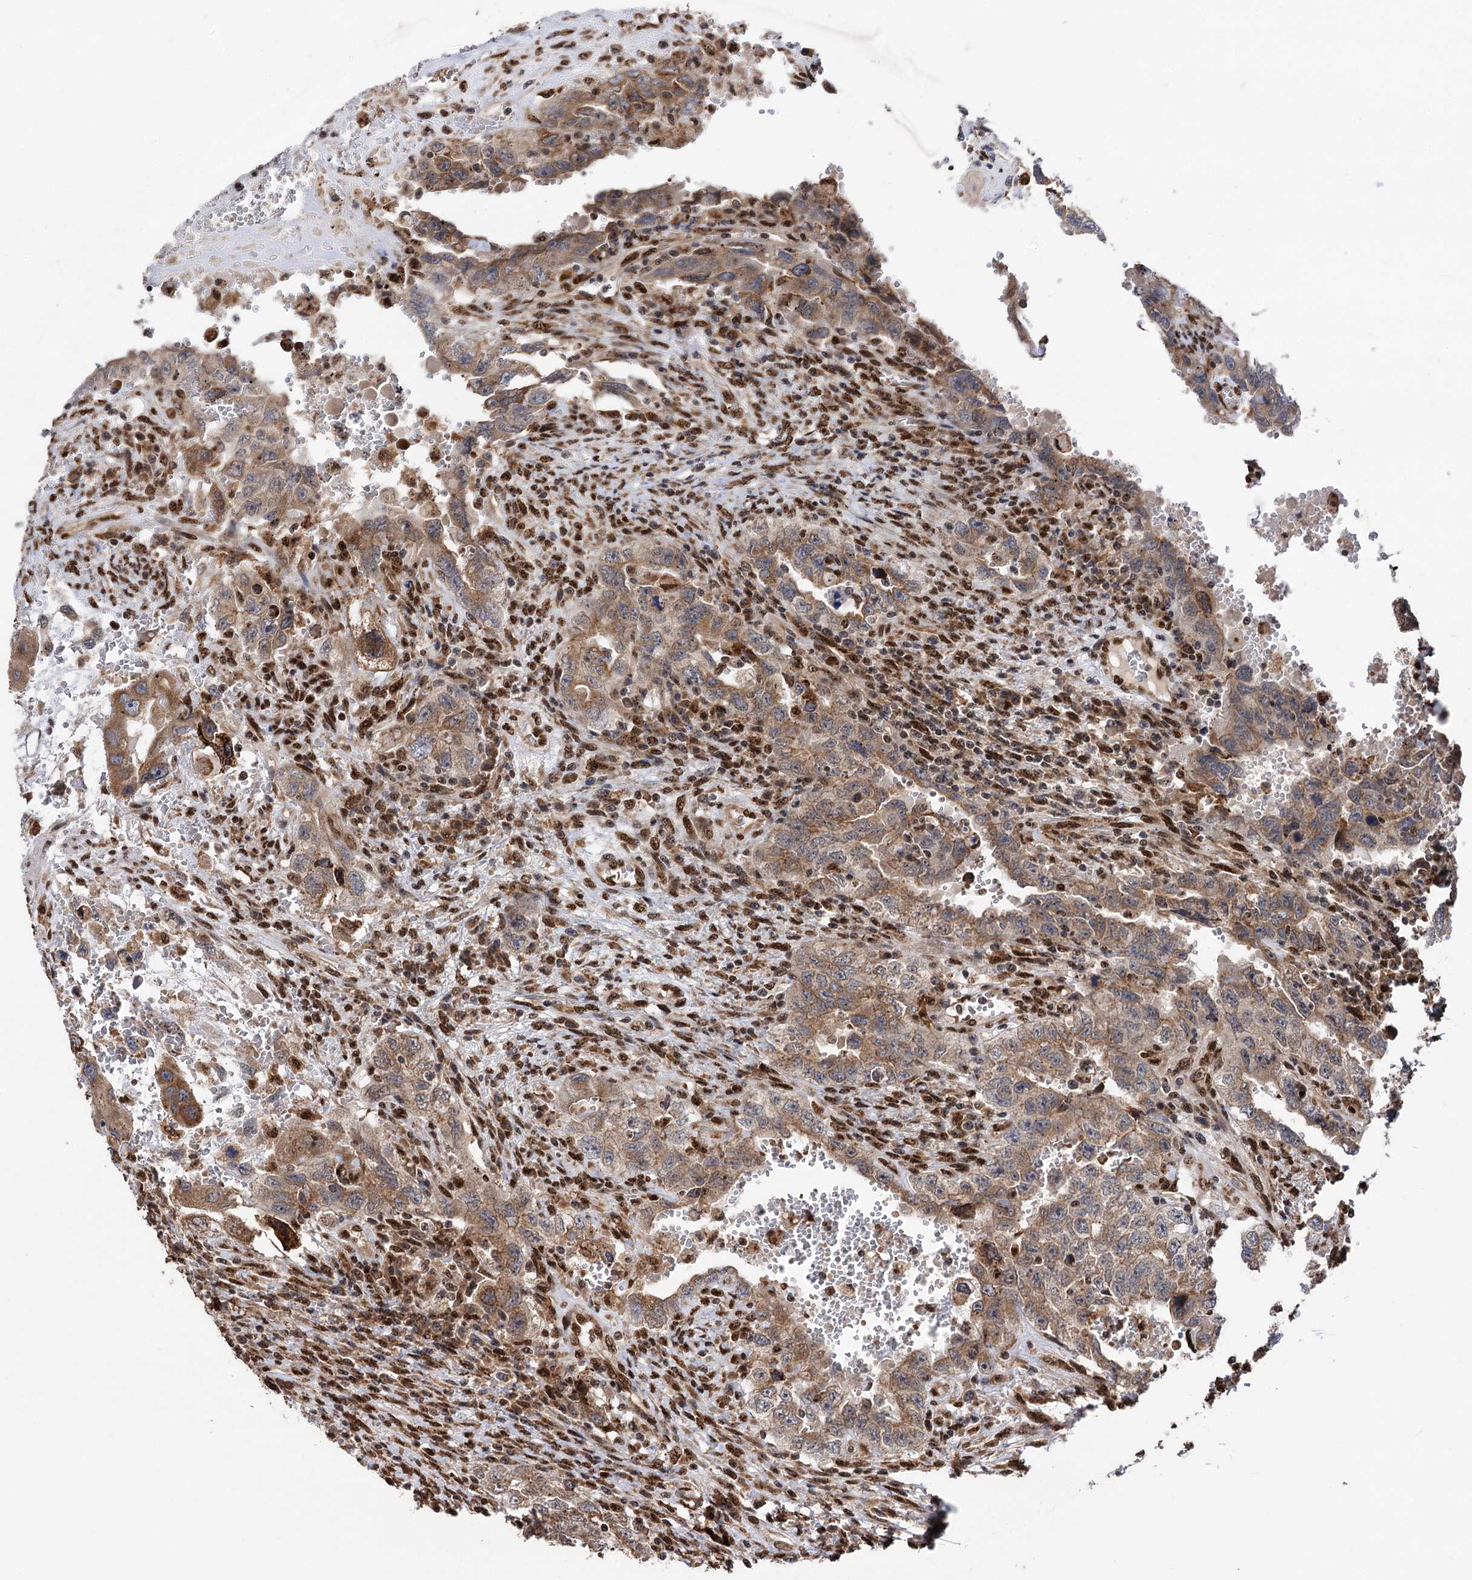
{"staining": {"intensity": "moderate", "quantity": ">75%", "location": "cytoplasmic/membranous"}, "tissue": "testis cancer", "cell_type": "Tumor cells", "image_type": "cancer", "snomed": [{"axis": "morphology", "description": "Carcinoma, Embryonal, NOS"}, {"axis": "topography", "description": "Testis"}], "caption": "Protein analysis of testis cancer tissue reveals moderate cytoplasmic/membranous expression in approximately >75% of tumor cells.", "gene": "MESD", "patient": {"sex": "male", "age": 26}}